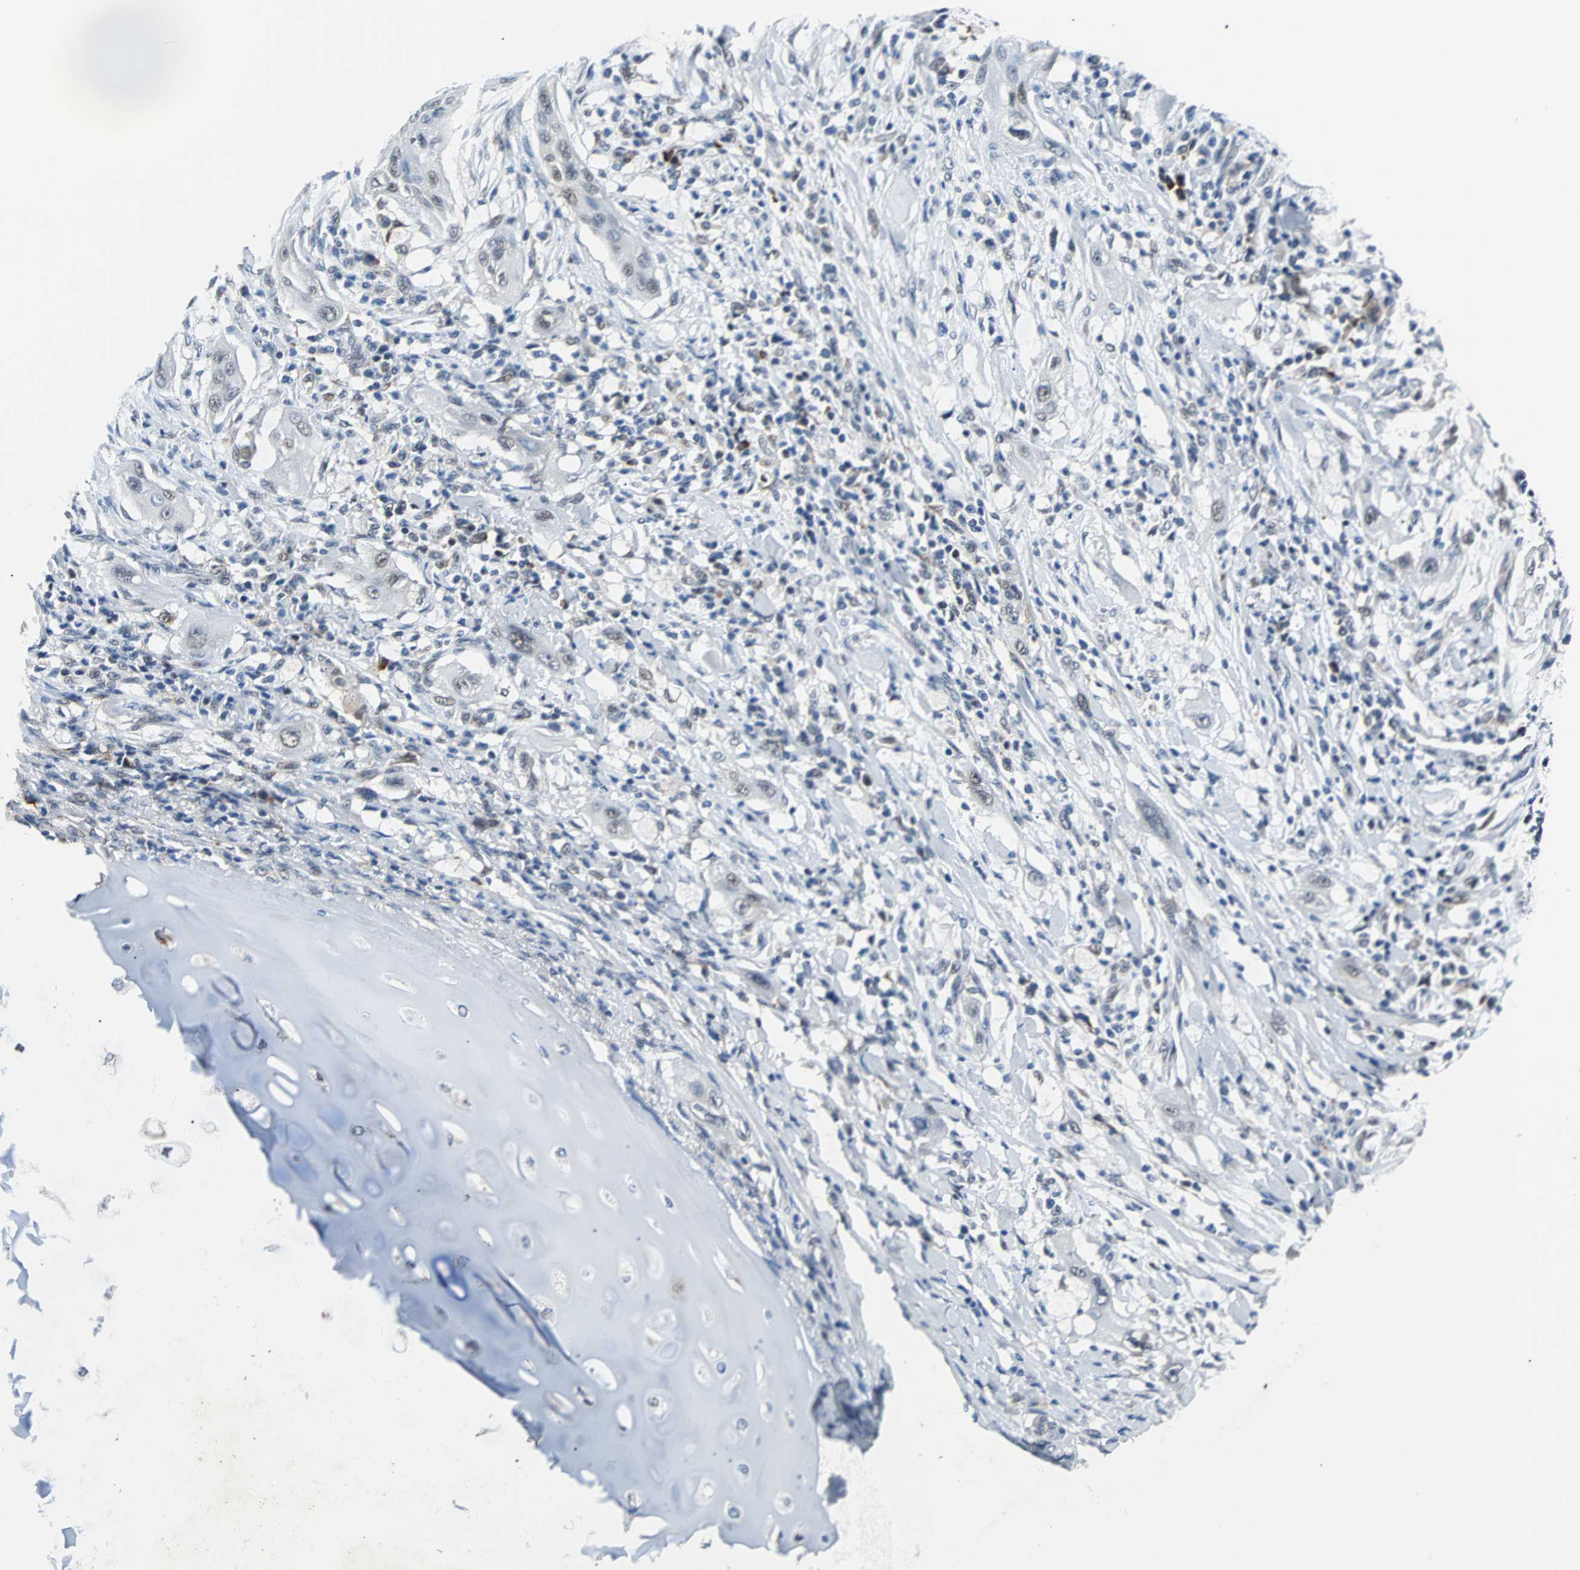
{"staining": {"intensity": "weak", "quantity": "<25%", "location": "nuclear"}, "tissue": "lung cancer", "cell_type": "Tumor cells", "image_type": "cancer", "snomed": [{"axis": "morphology", "description": "Squamous cell carcinoma, NOS"}, {"axis": "topography", "description": "Lung"}], "caption": "Immunohistochemistry (IHC) photomicrograph of human lung cancer stained for a protein (brown), which displays no expression in tumor cells.", "gene": "USP28", "patient": {"sex": "female", "age": 47}}